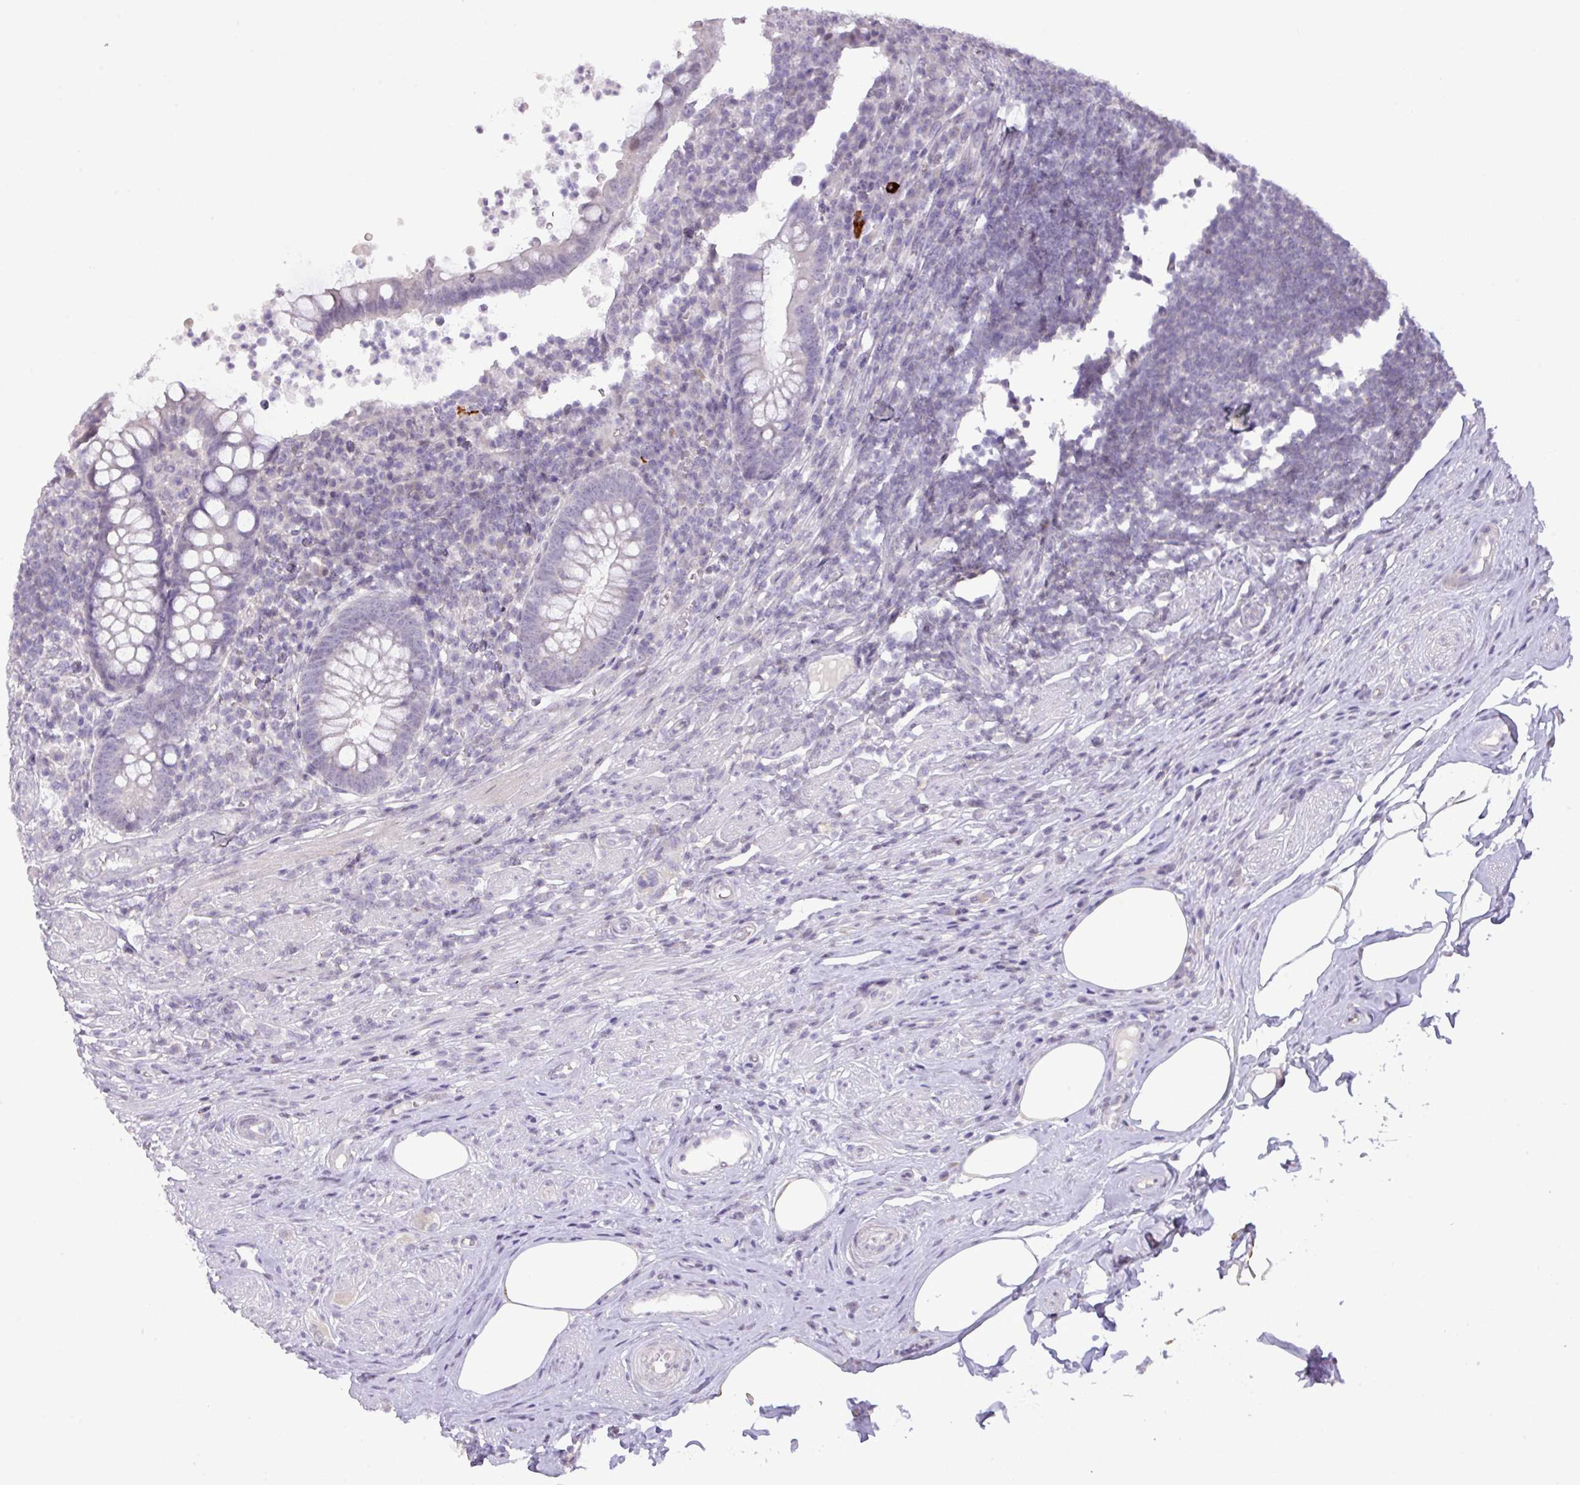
{"staining": {"intensity": "weak", "quantity": "<25%", "location": "cytoplasmic/membranous"}, "tissue": "appendix", "cell_type": "Glandular cells", "image_type": "normal", "snomed": [{"axis": "morphology", "description": "Normal tissue, NOS"}, {"axis": "topography", "description": "Appendix"}], "caption": "High magnification brightfield microscopy of benign appendix stained with DAB (3,3'-diaminobenzidine) (brown) and counterstained with hematoxylin (blue): glandular cells show no significant positivity. The staining was performed using DAB (3,3'-diaminobenzidine) to visualize the protein expression in brown, while the nuclei were stained in blue with hematoxylin (Magnification: 20x).", "gene": "ANKRD13B", "patient": {"sex": "female", "age": 56}}